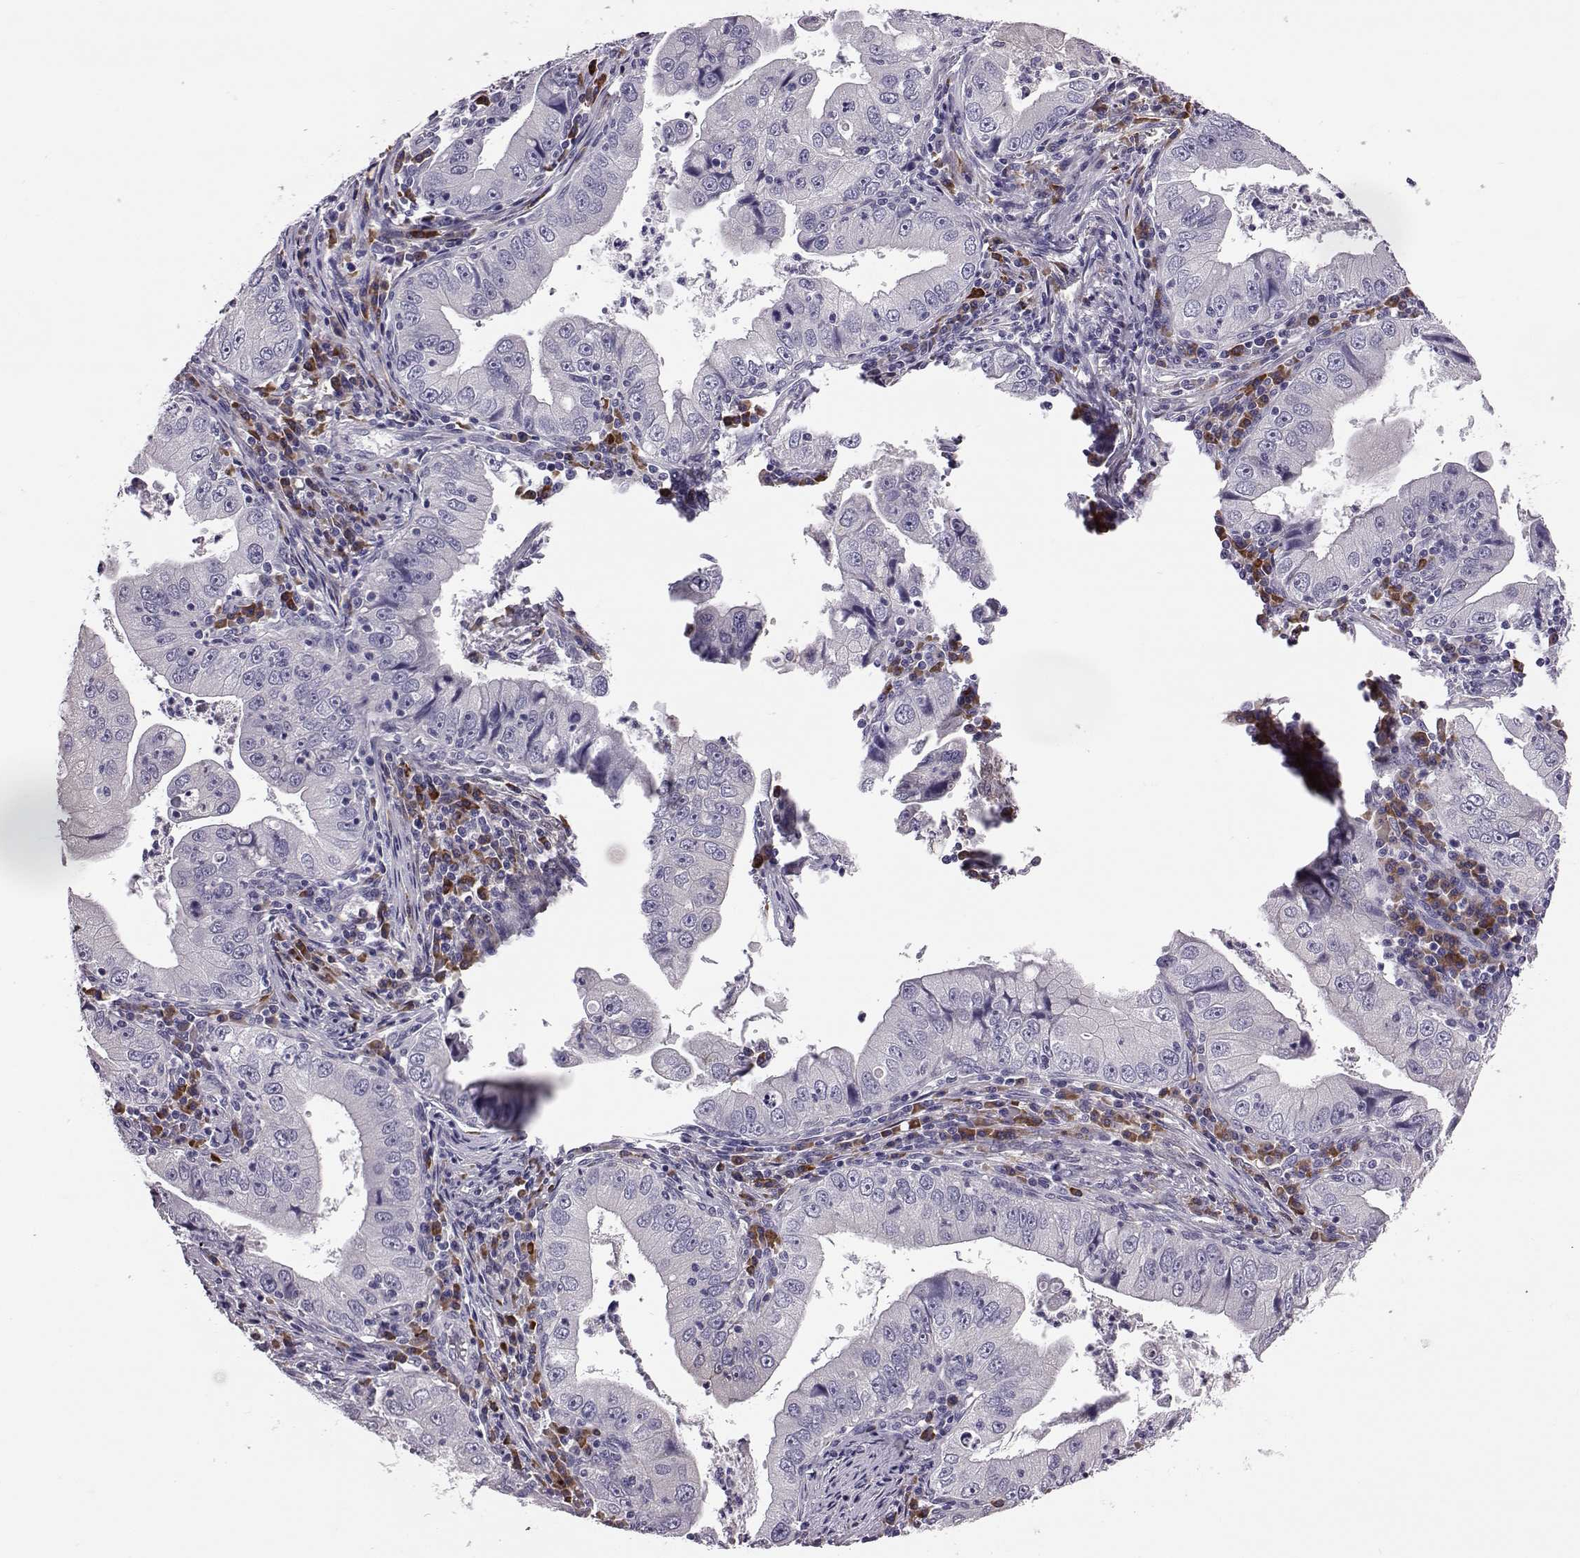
{"staining": {"intensity": "negative", "quantity": "none", "location": "none"}, "tissue": "stomach cancer", "cell_type": "Tumor cells", "image_type": "cancer", "snomed": [{"axis": "morphology", "description": "Adenocarcinoma, NOS"}, {"axis": "topography", "description": "Stomach"}], "caption": "The image reveals no significant expression in tumor cells of stomach cancer.", "gene": "ADGRG5", "patient": {"sex": "male", "age": 76}}